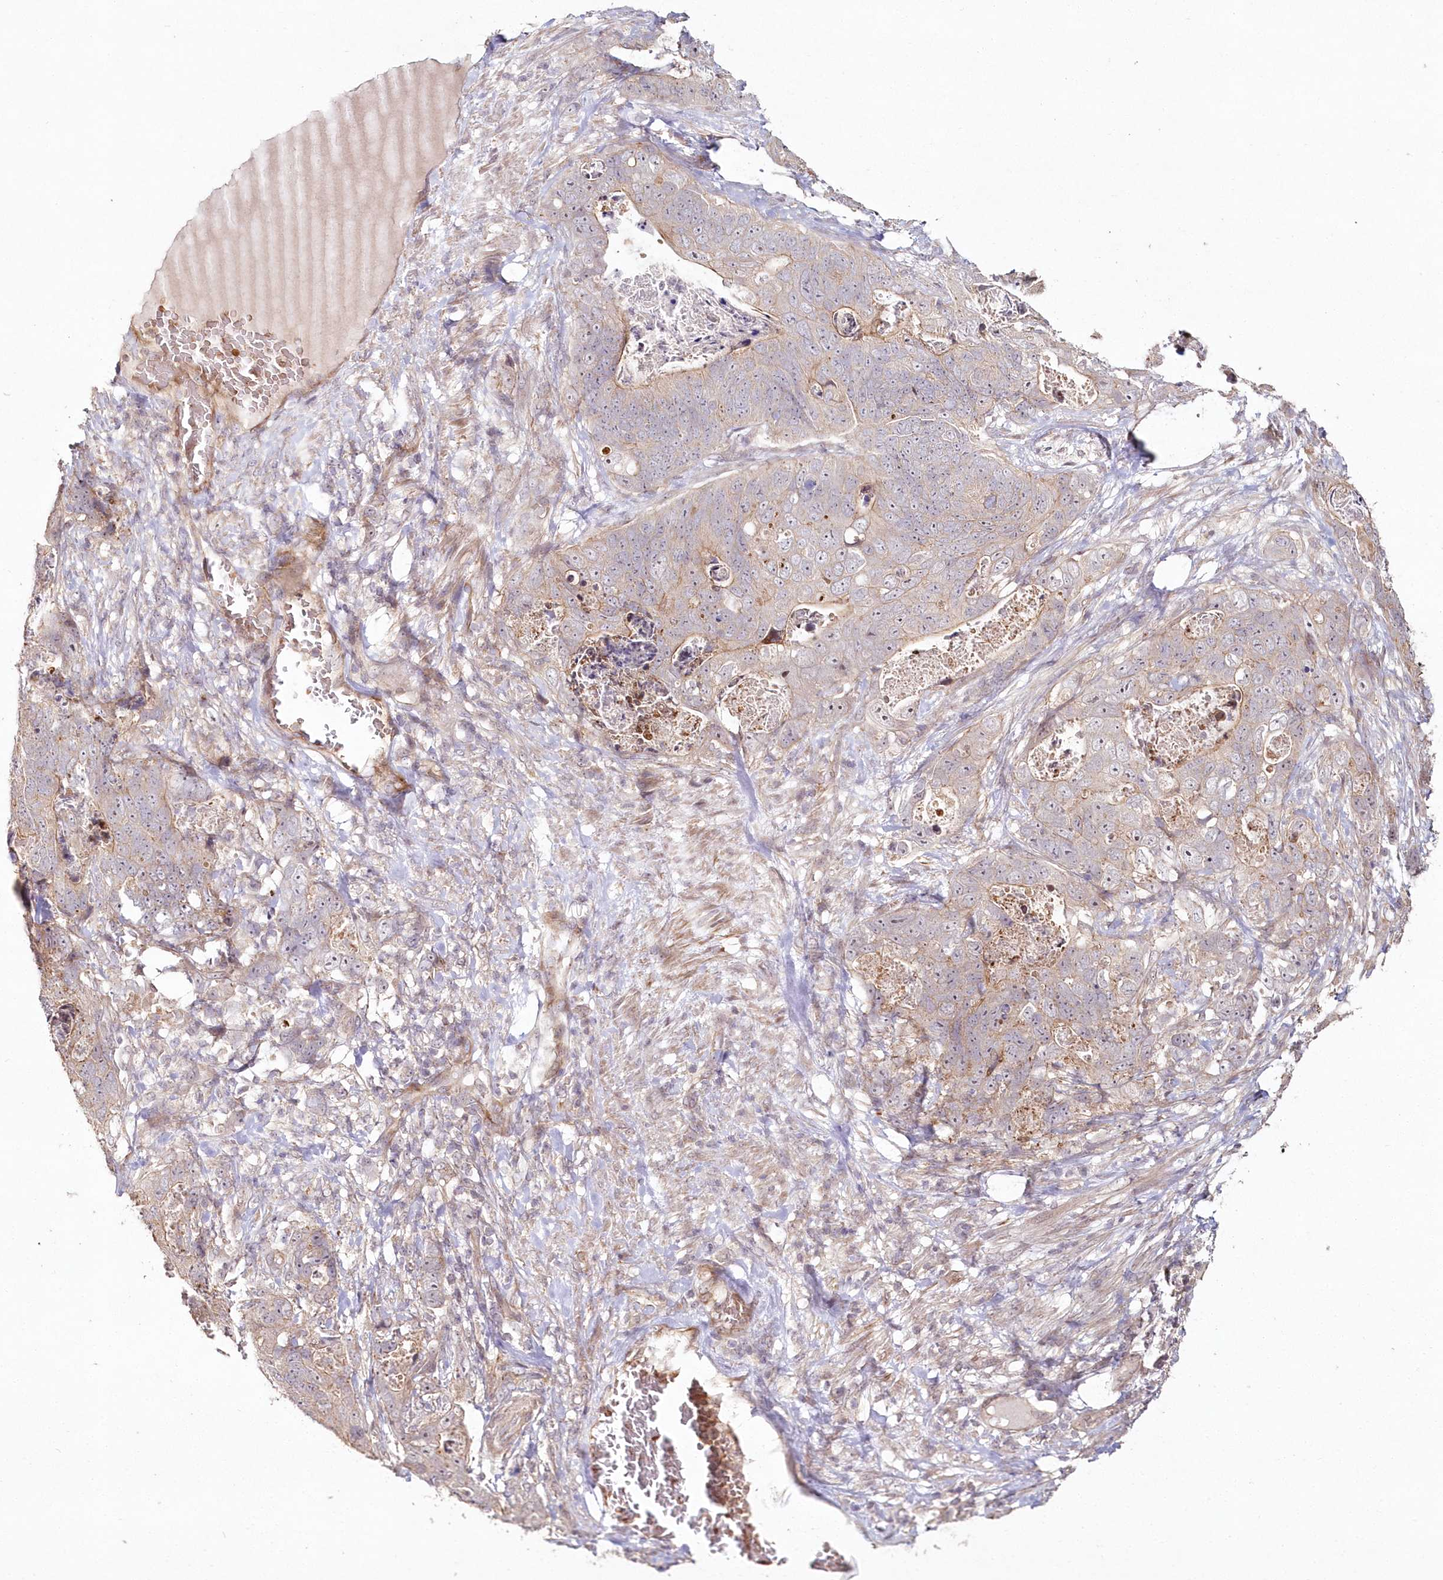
{"staining": {"intensity": "weak", "quantity": "<25%", "location": "cytoplasmic/membranous"}, "tissue": "stomach cancer", "cell_type": "Tumor cells", "image_type": "cancer", "snomed": [{"axis": "morphology", "description": "Normal tissue, NOS"}, {"axis": "morphology", "description": "Adenocarcinoma, NOS"}, {"axis": "topography", "description": "Stomach"}], "caption": "This is an immunohistochemistry photomicrograph of human stomach cancer (adenocarcinoma). There is no expression in tumor cells.", "gene": "HYCC2", "patient": {"sex": "female", "age": 89}}